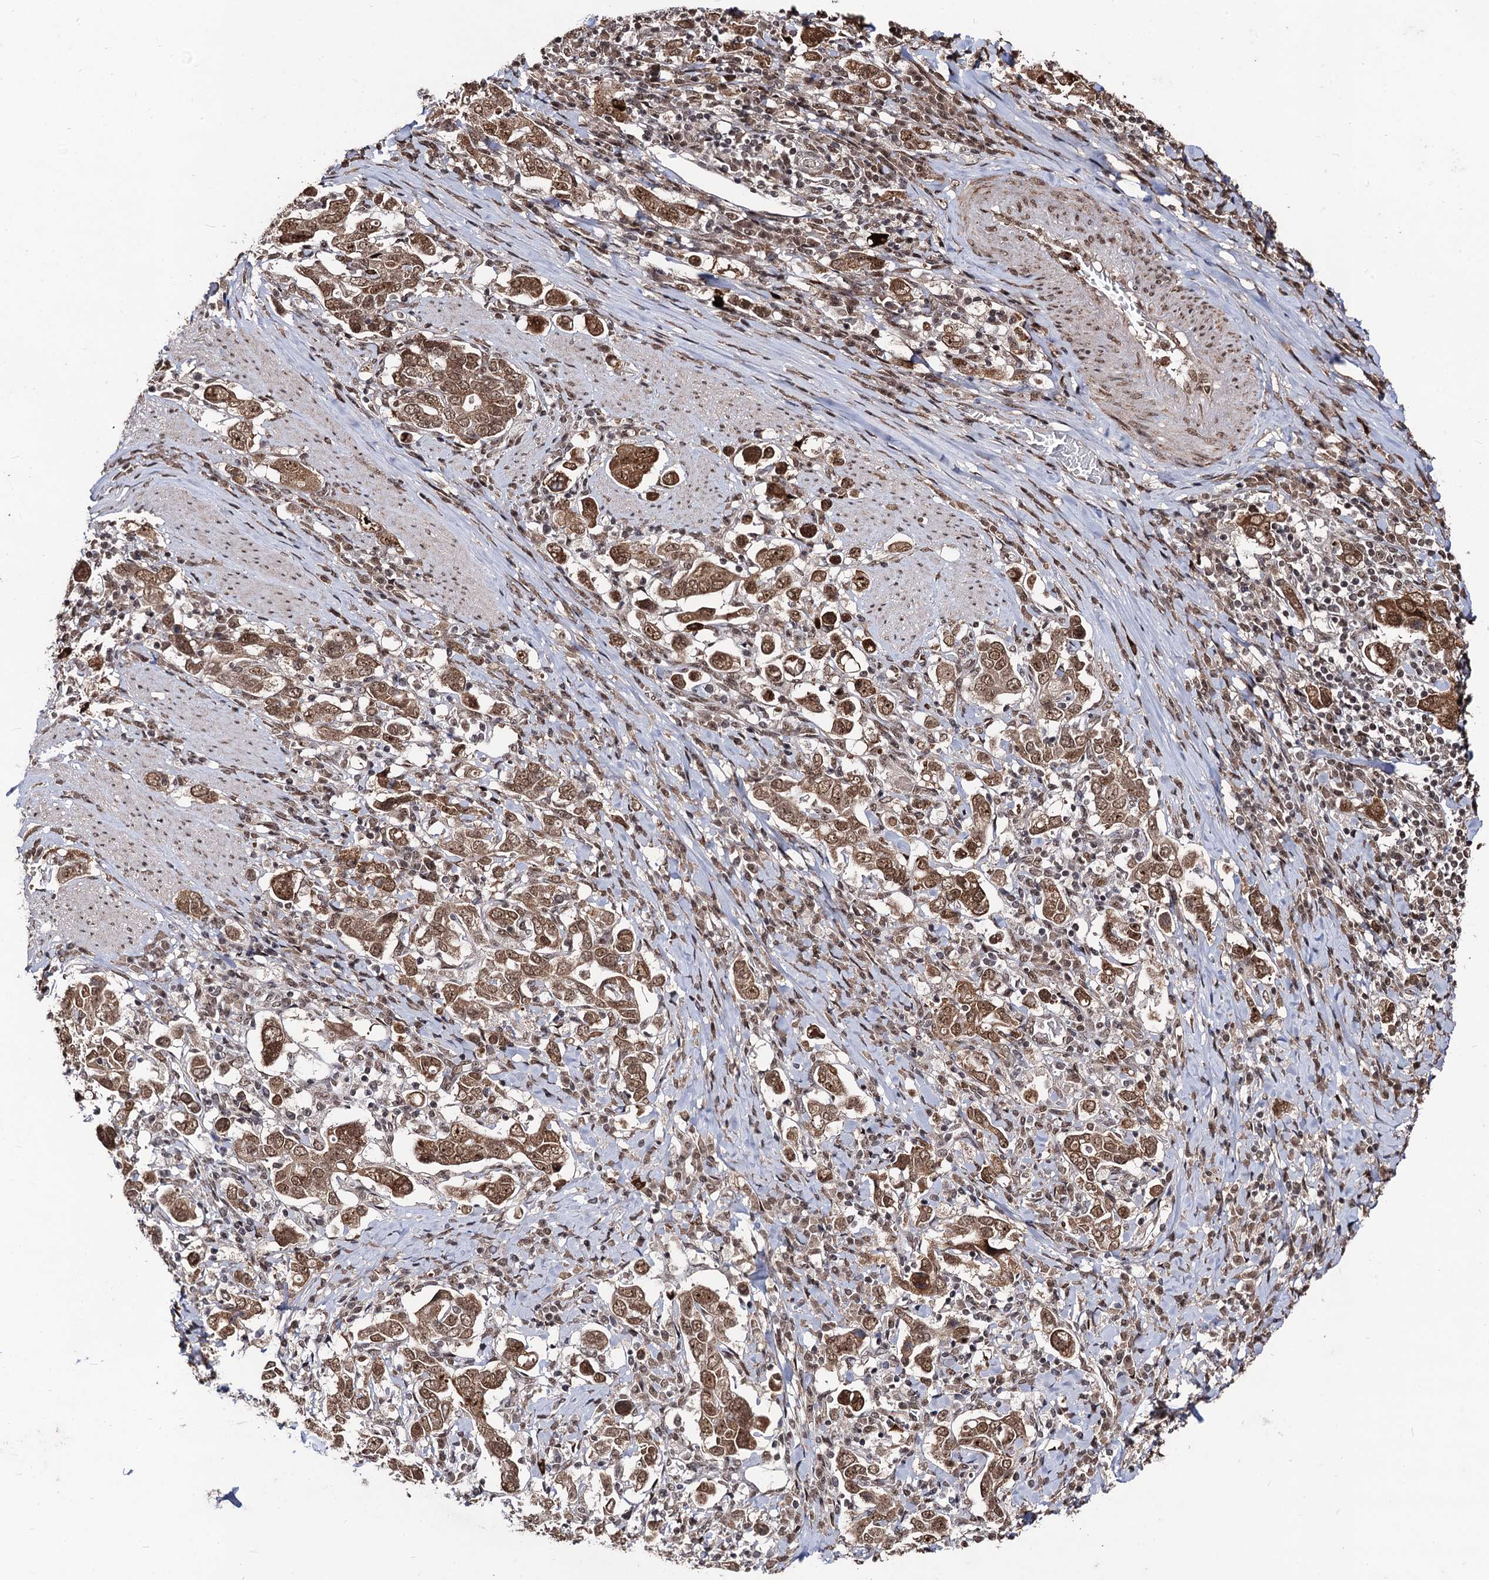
{"staining": {"intensity": "moderate", "quantity": ">75%", "location": "cytoplasmic/membranous,nuclear"}, "tissue": "stomach cancer", "cell_type": "Tumor cells", "image_type": "cancer", "snomed": [{"axis": "morphology", "description": "Adenocarcinoma, NOS"}, {"axis": "topography", "description": "Stomach, upper"}], "caption": "Immunohistochemistry (DAB) staining of human adenocarcinoma (stomach) exhibits moderate cytoplasmic/membranous and nuclear protein positivity in about >75% of tumor cells.", "gene": "SFSWAP", "patient": {"sex": "male", "age": 62}}